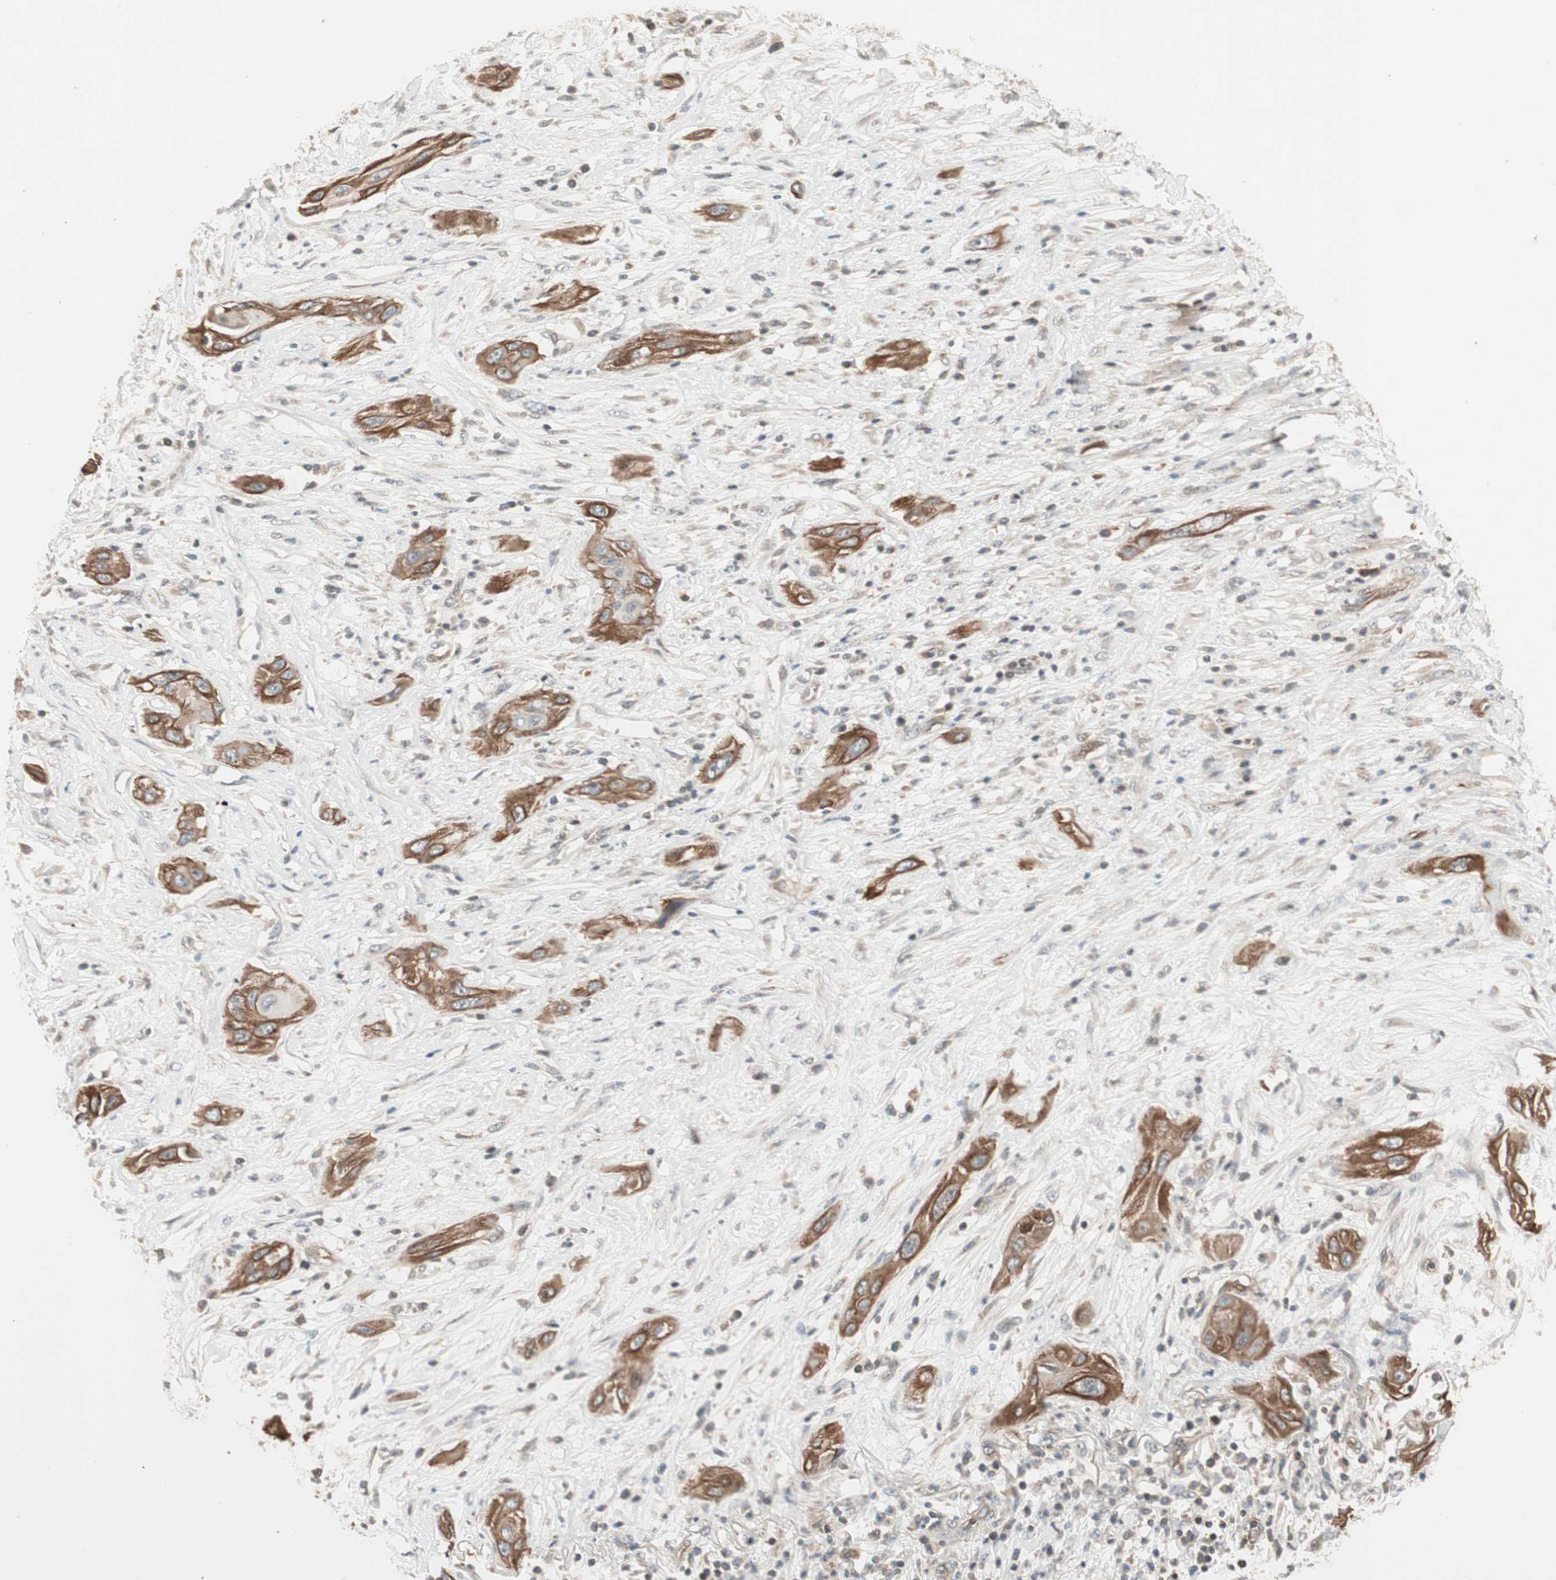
{"staining": {"intensity": "strong", "quantity": ">75%", "location": "cytoplasmic/membranous"}, "tissue": "lung cancer", "cell_type": "Tumor cells", "image_type": "cancer", "snomed": [{"axis": "morphology", "description": "Squamous cell carcinoma, NOS"}, {"axis": "topography", "description": "Lung"}], "caption": "High-power microscopy captured an immunohistochemistry (IHC) photomicrograph of lung cancer, revealing strong cytoplasmic/membranous positivity in about >75% of tumor cells. (DAB = brown stain, brightfield microscopy at high magnification).", "gene": "TFPI", "patient": {"sex": "female", "age": 47}}